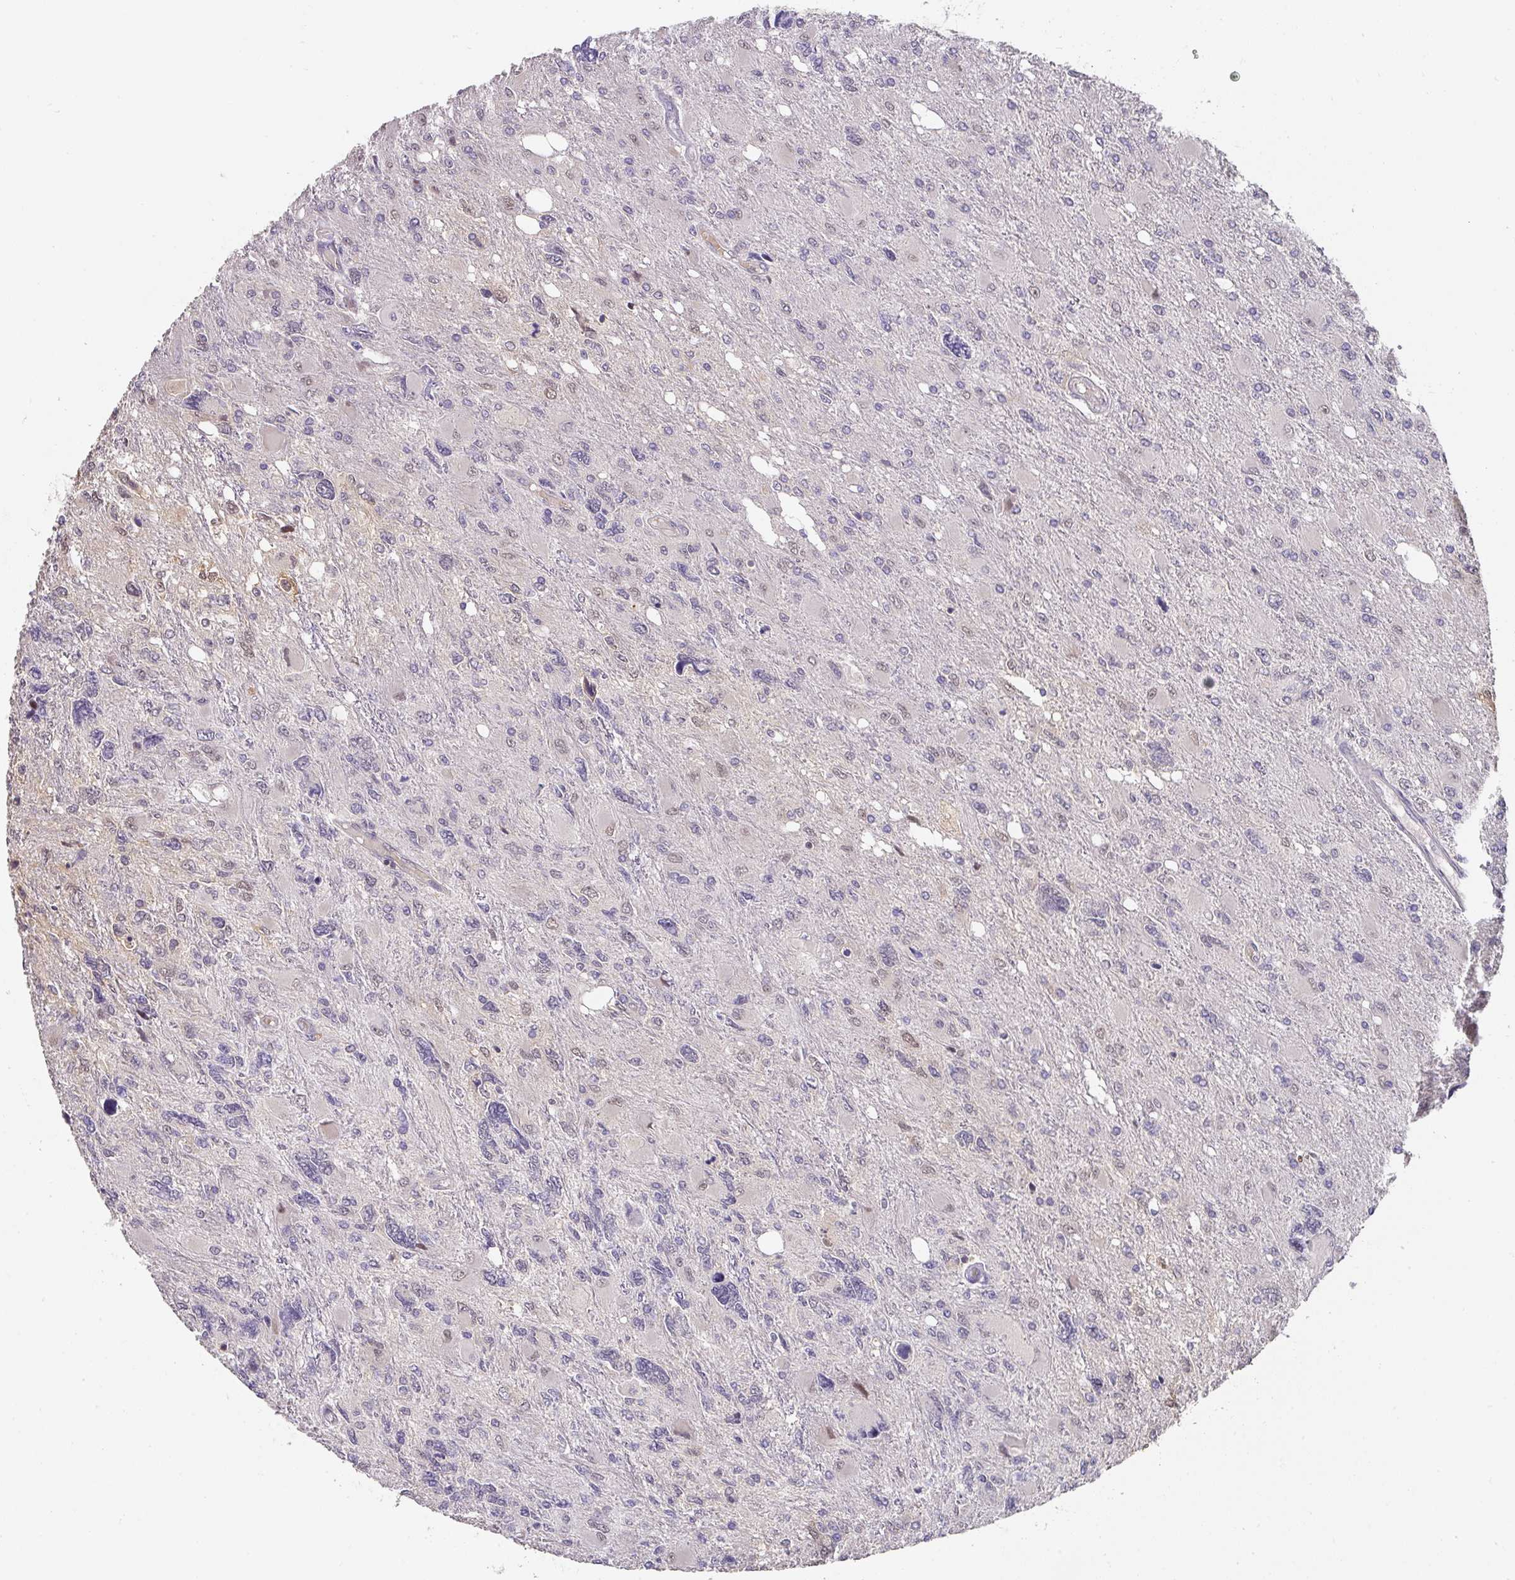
{"staining": {"intensity": "negative", "quantity": "none", "location": "none"}, "tissue": "glioma", "cell_type": "Tumor cells", "image_type": "cancer", "snomed": [{"axis": "morphology", "description": "Glioma, malignant, High grade"}, {"axis": "topography", "description": "Brain"}], "caption": "IHC micrograph of human glioma stained for a protein (brown), which exhibits no positivity in tumor cells. (Brightfield microscopy of DAB IHC at high magnification).", "gene": "FOXN4", "patient": {"sex": "male", "age": 67}}